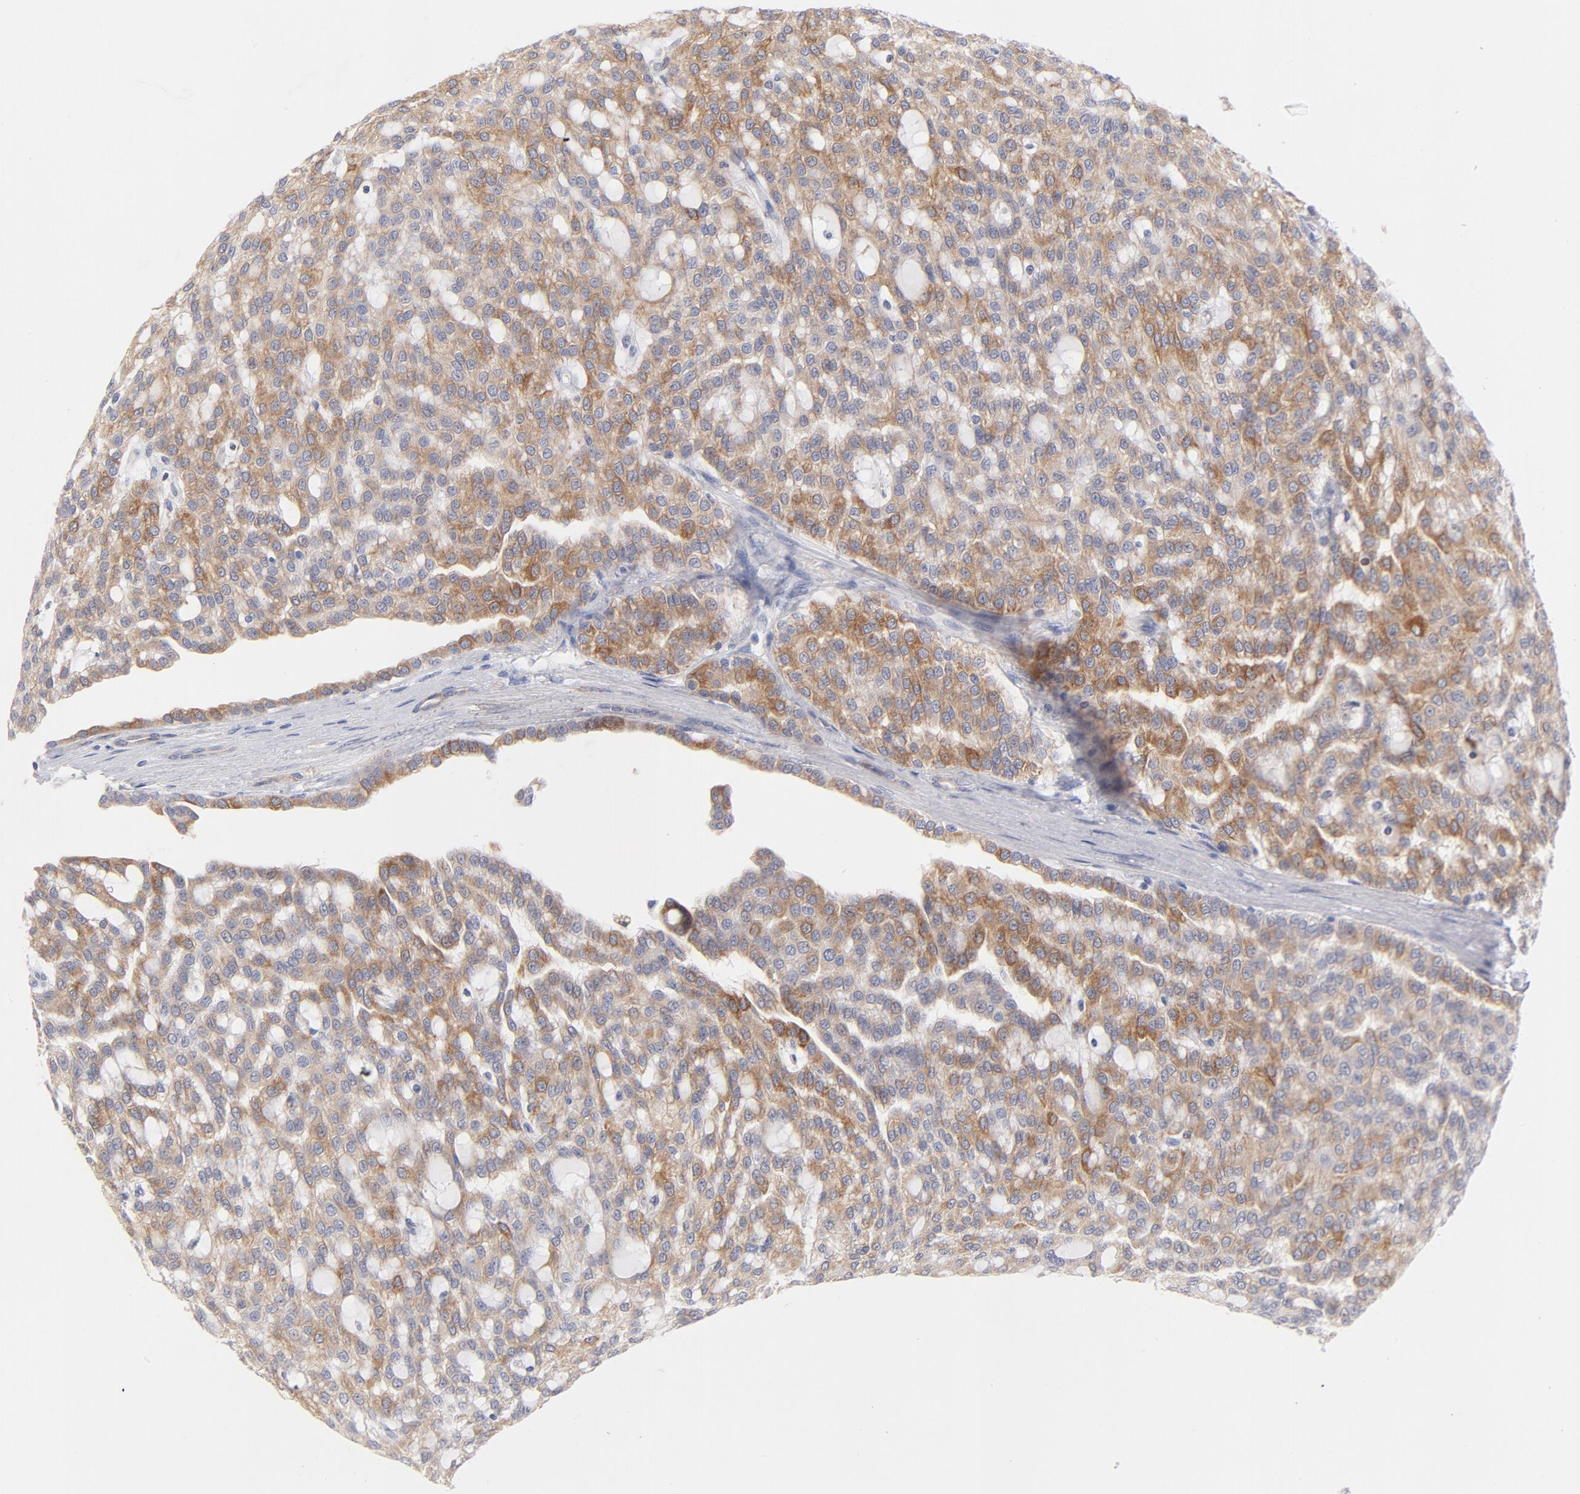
{"staining": {"intensity": "moderate", "quantity": ">75%", "location": "cytoplasmic/membranous"}, "tissue": "renal cancer", "cell_type": "Tumor cells", "image_type": "cancer", "snomed": [{"axis": "morphology", "description": "Adenocarcinoma, NOS"}, {"axis": "topography", "description": "Kidney"}], "caption": "Renal cancer stained with a protein marker displays moderate staining in tumor cells.", "gene": "MID1", "patient": {"sex": "male", "age": 63}}